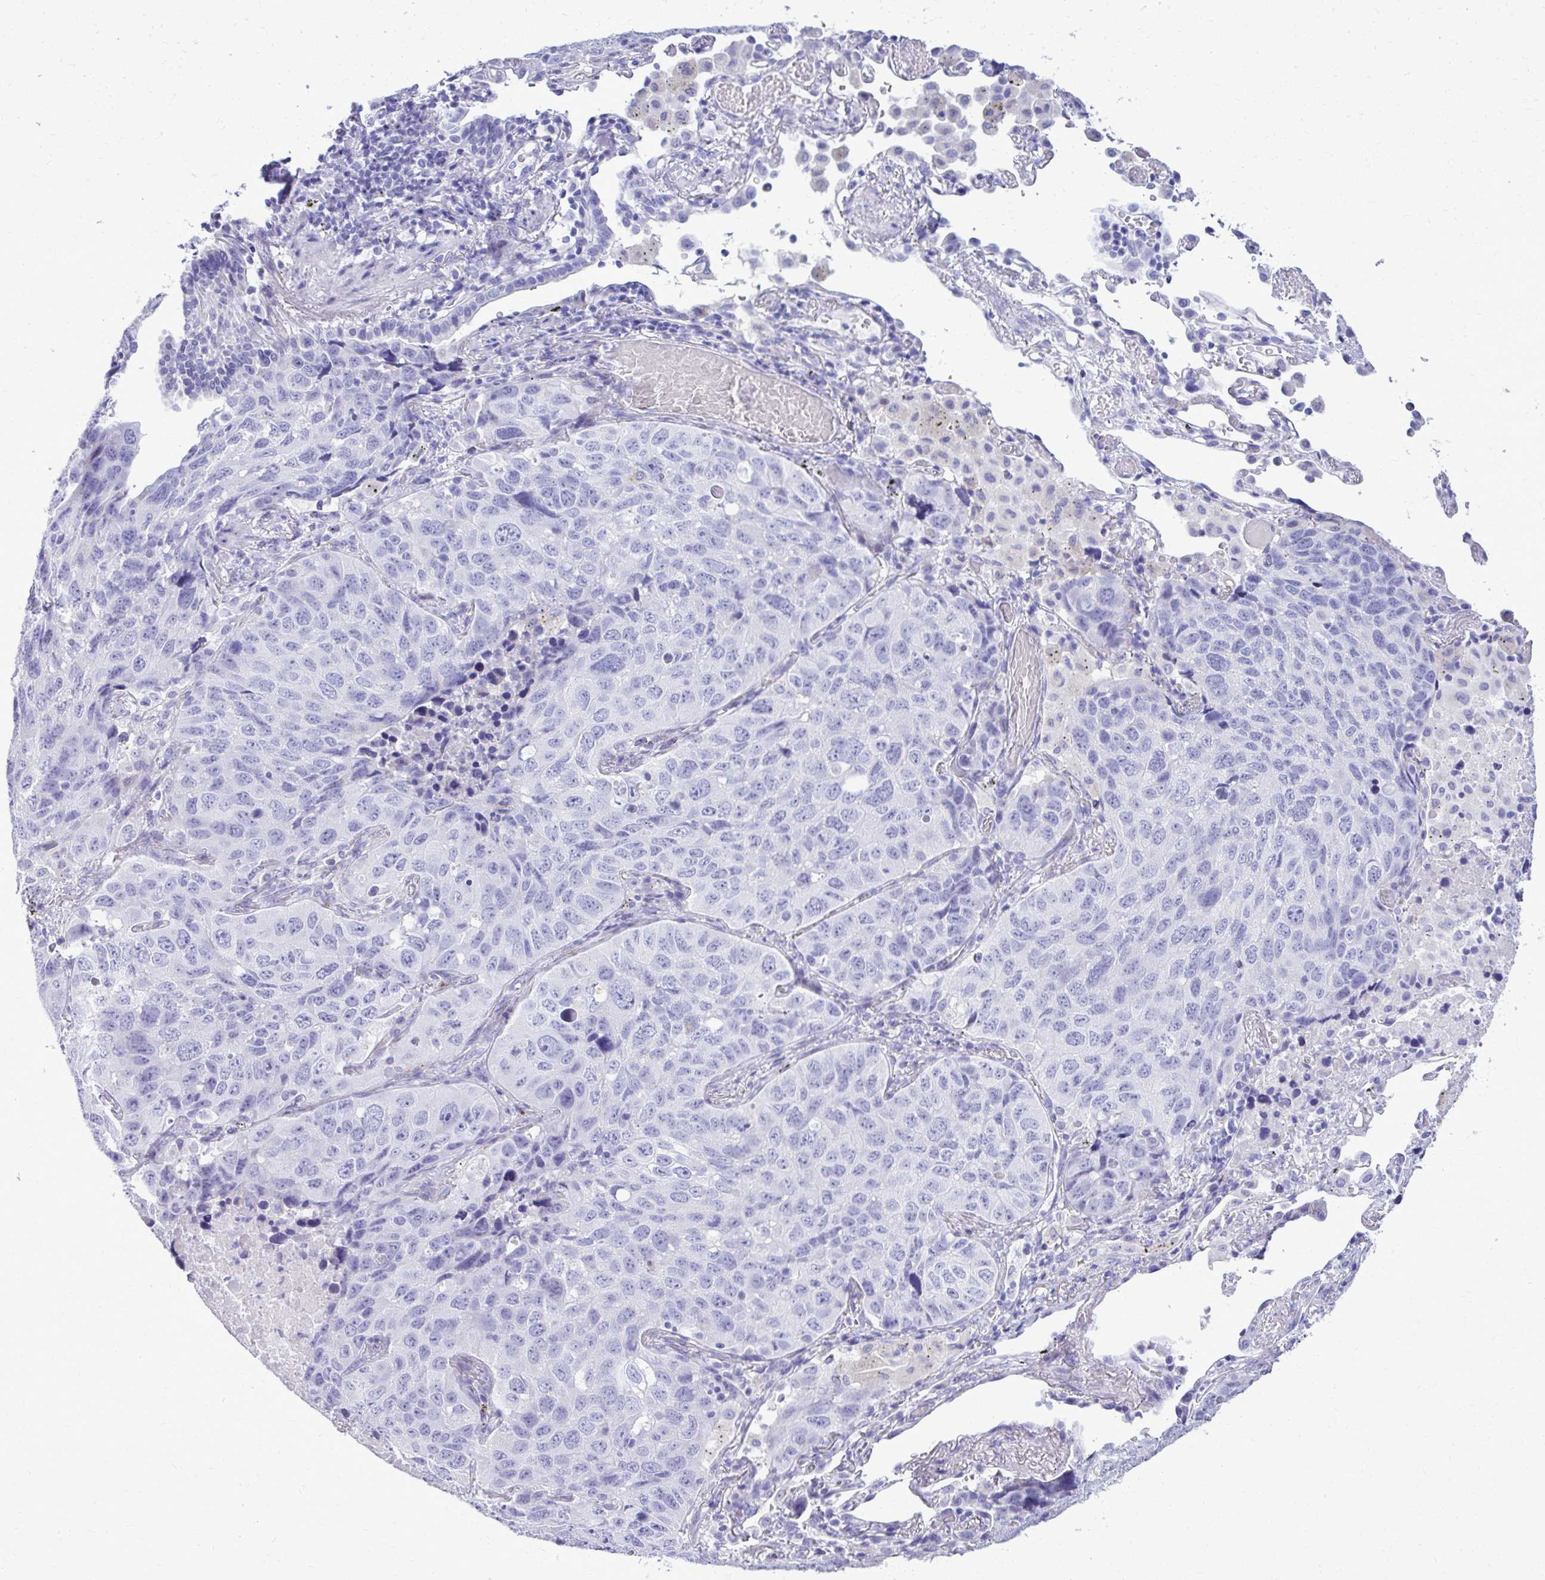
{"staining": {"intensity": "negative", "quantity": "none", "location": "none"}, "tissue": "lung cancer", "cell_type": "Tumor cells", "image_type": "cancer", "snomed": [{"axis": "morphology", "description": "Squamous cell carcinoma, NOS"}, {"axis": "topography", "description": "Lung"}], "caption": "Tumor cells are negative for brown protein staining in lung squamous cell carcinoma.", "gene": "BCL6B", "patient": {"sex": "male", "age": 60}}